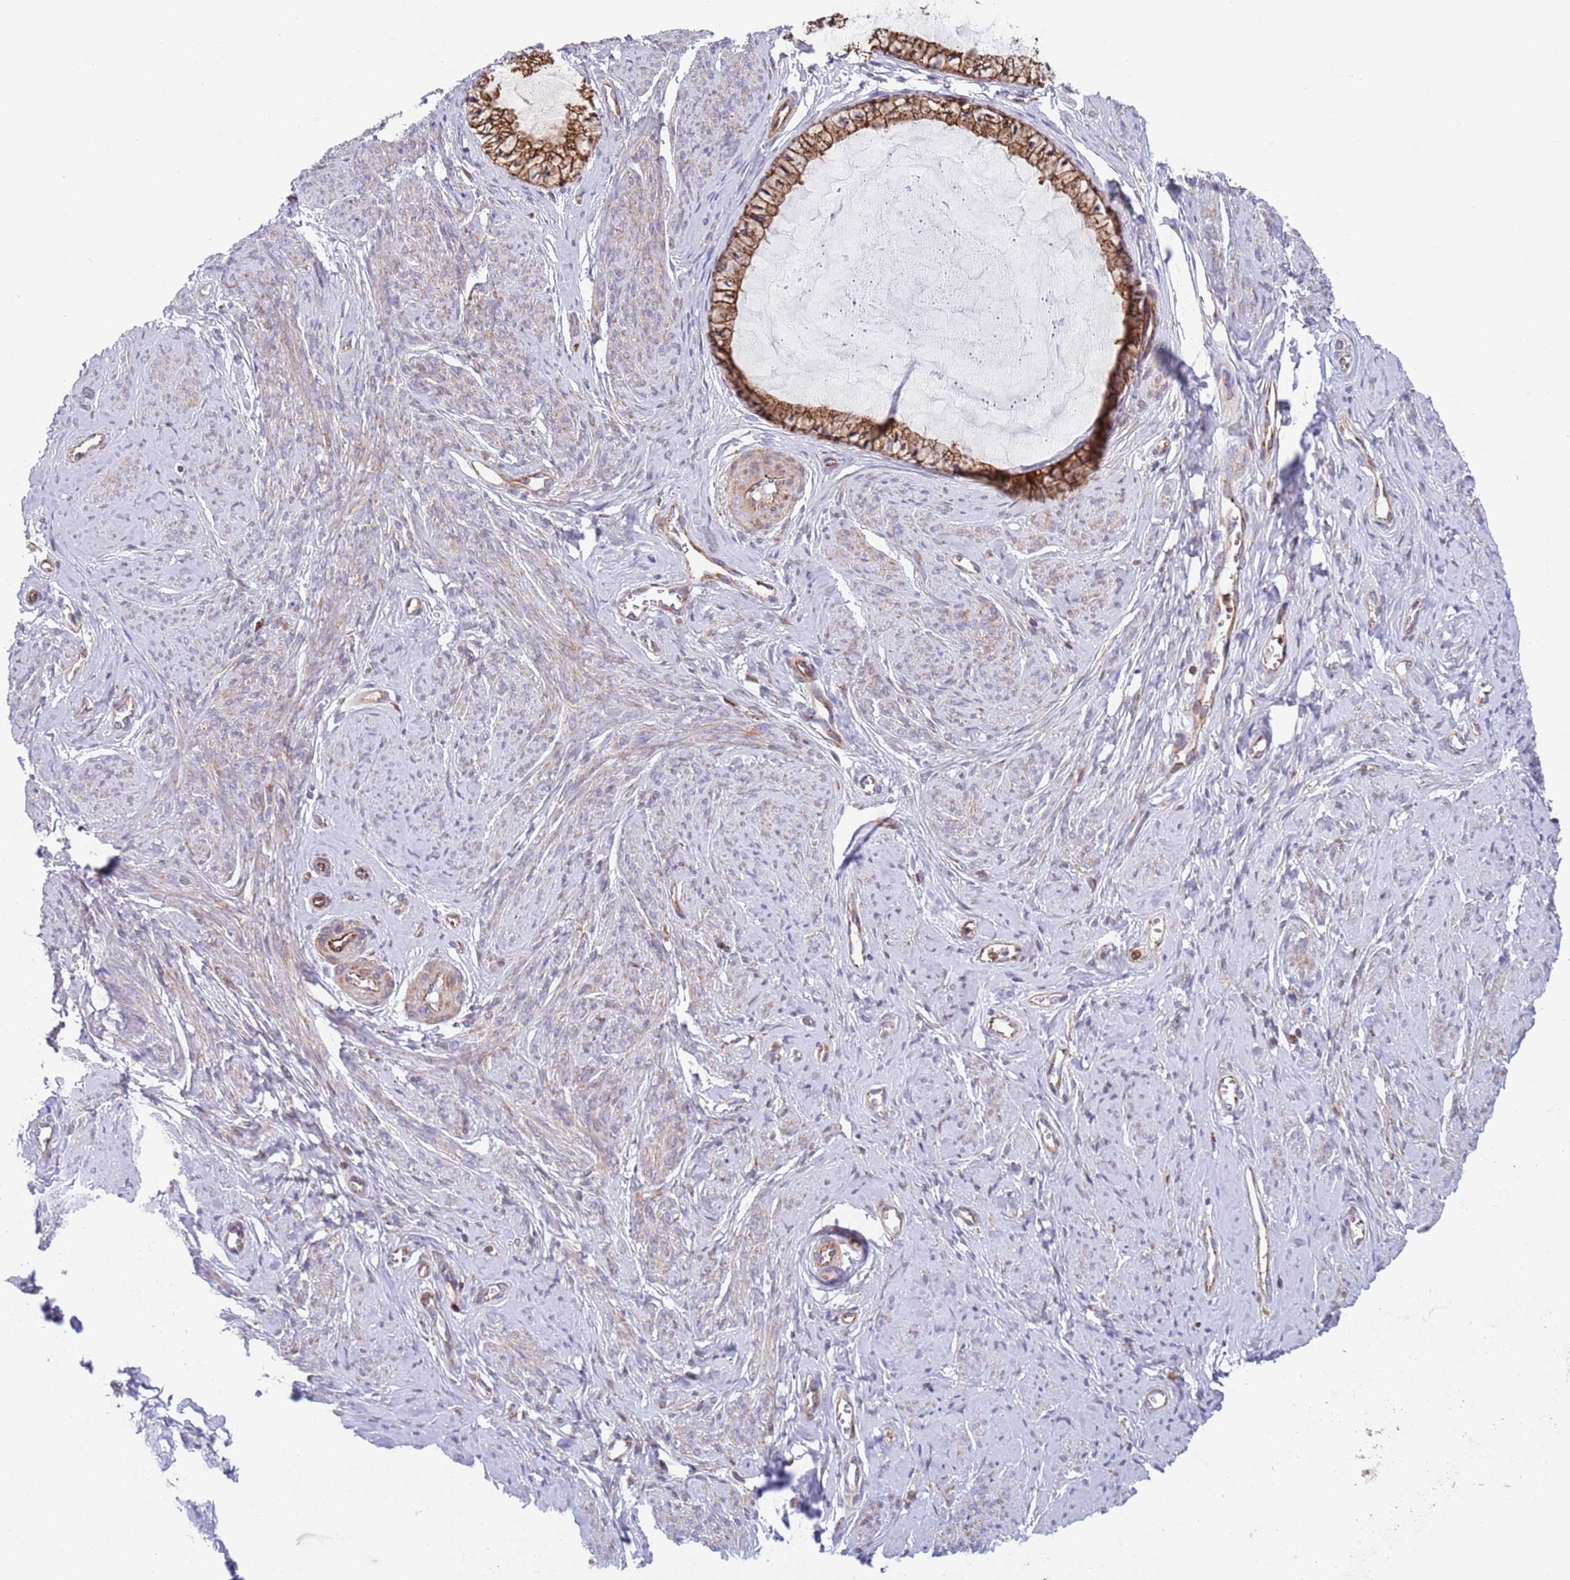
{"staining": {"intensity": "strong", "quantity": ">75%", "location": "cytoplasmic/membranous"}, "tissue": "cervix", "cell_type": "Glandular cells", "image_type": "normal", "snomed": [{"axis": "morphology", "description": "Normal tissue, NOS"}, {"axis": "topography", "description": "Cervix"}], "caption": "Immunohistochemistry (DAB) staining of benign human cervix shows strong cytoplasmic/membranous protein staining in approximately >75% of glandular cells.", "gene": "ZMYM5", "patient": {"sex": "female", "age": 42}}